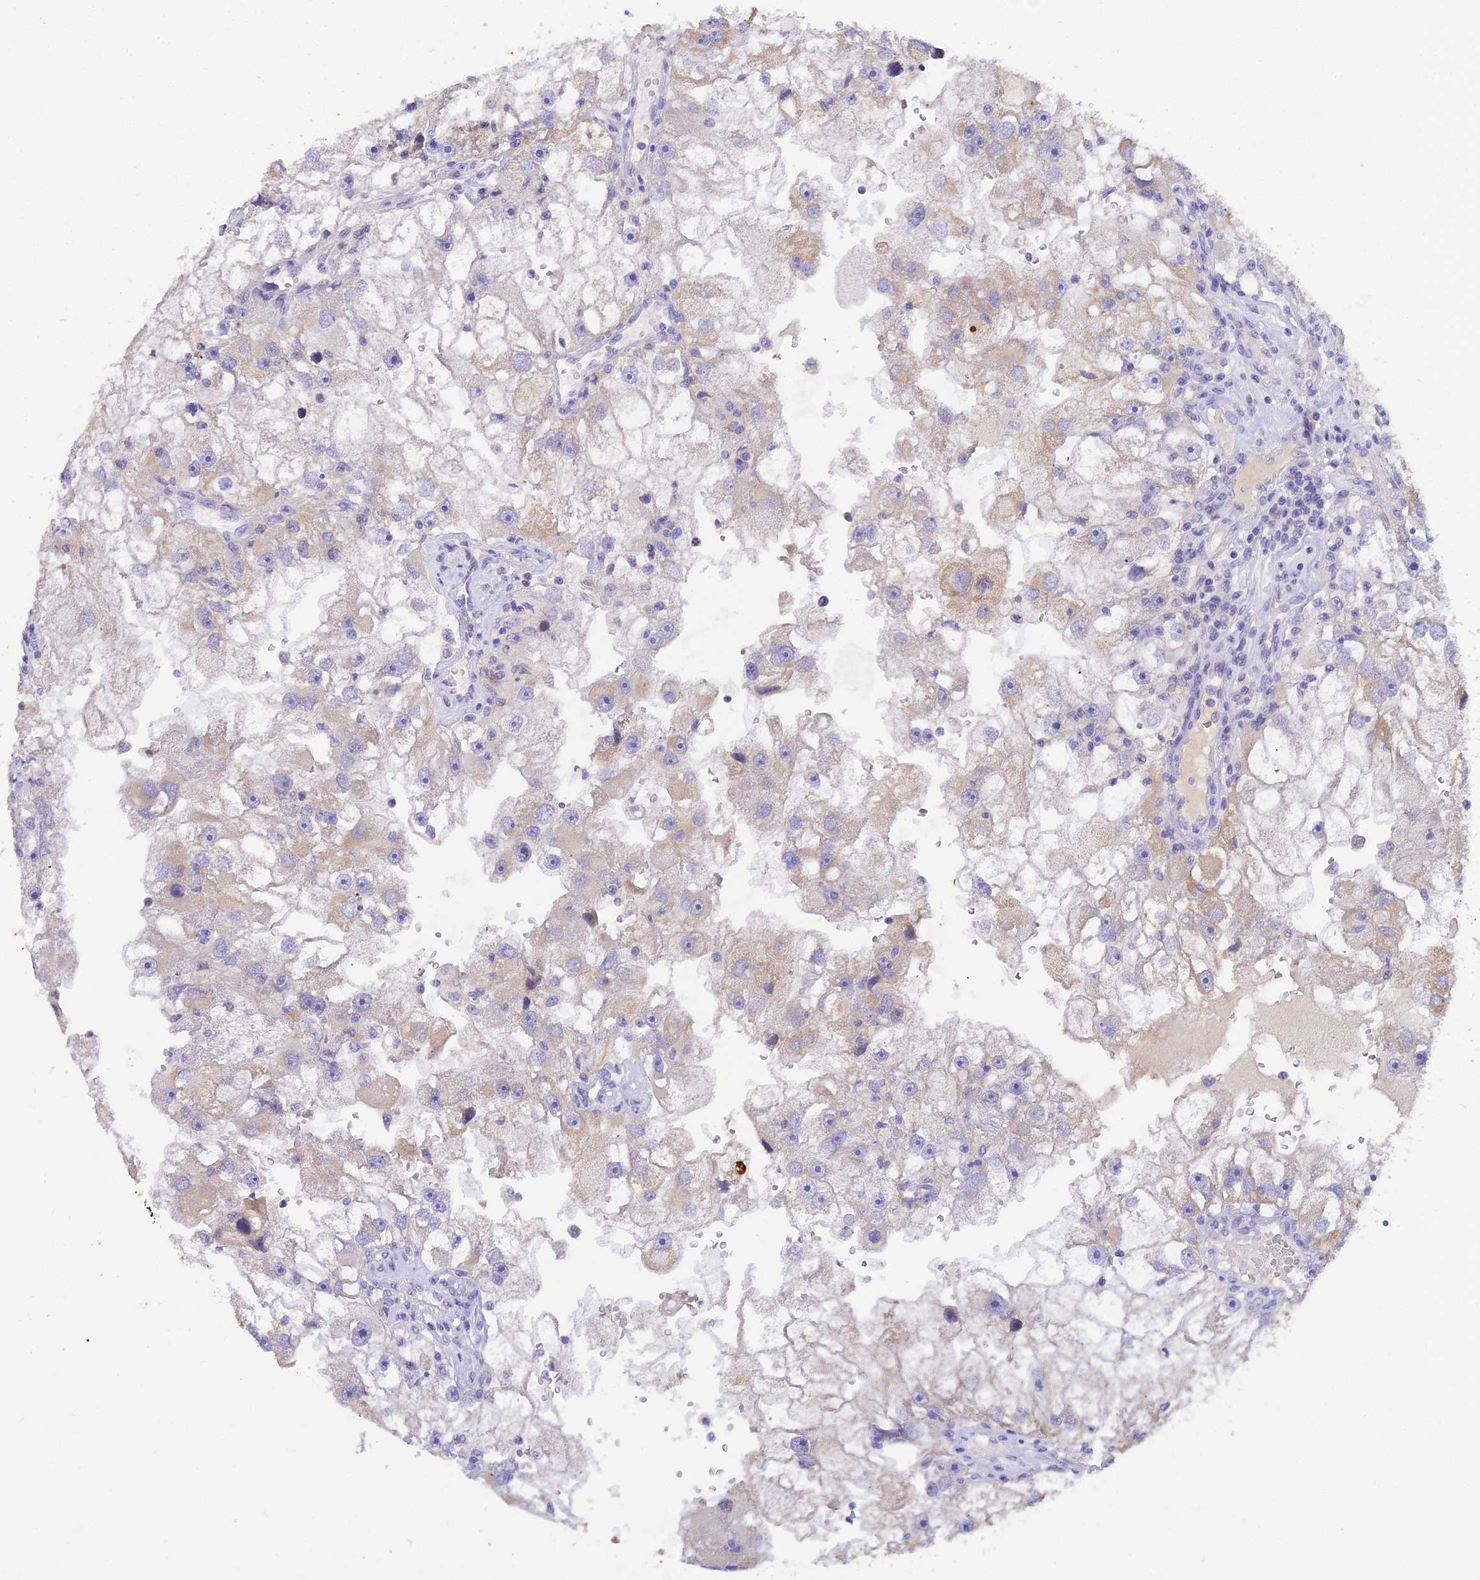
{"staining": {"intensity": "weak", "quantity": "25%-75%", "location": "cytoplasmic/membranous"}, "tissue": "renal cancer", "cell_type": "Tumor cells", "image_type": "cancer", "snomed": [{"axis": "morphology", "description": "Adenocarcinoma, NOS"}, {"axis": "topography", "description": "Kidney"}], "caption": "Renal cancer stained with DAB (3,3'-diaminobenzidine) immunohistochemistry (IHC) reveals low levels of weak cytoplasmic/membranous positivity in about 25%-75% of tumor cells.", "gene": "ZXDA", "patient": {"sex": "male", "age": 63}}